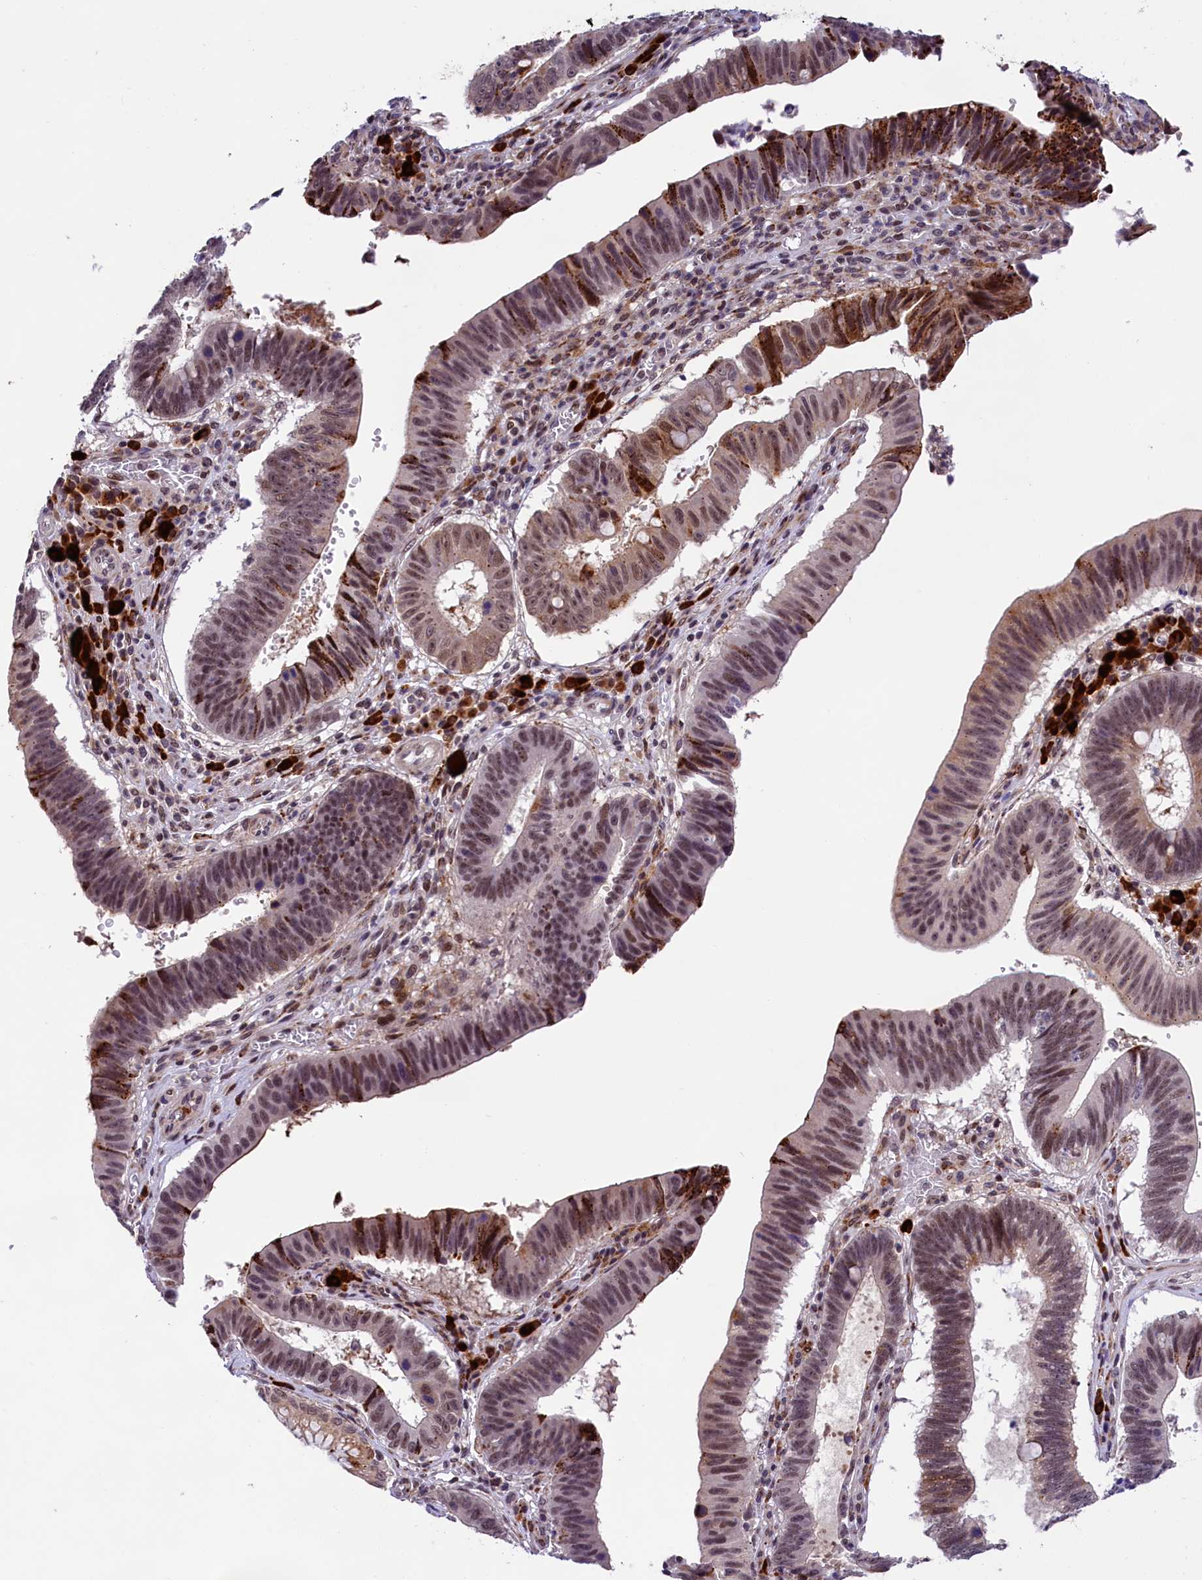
{"staining": {"intensity": "strong", "quantity": "25%-75%", "location": "cytoplasmic/membranous,nuclear"}, "tissue": "stomach cancer", "cell_type": "Tumor cells", "image_type": "cancer", "snomed": [{"axis": "morphology", "description": "Adenocarcinoma, NOS"}, {"axis": "topography", "description": "Stomach"}], "caption": "This photomicrograph demonstrates adenocarcinoma (stomach) stained with immunohistochemistry to label a protein in brown. The cytoplasmic/membranous and nuclear of tumor cells show strong positivity for the protein. Nuclei are counter-stained blue.", "gene": "FBXO45", "patient": {"sex": "male", "age": 59}}